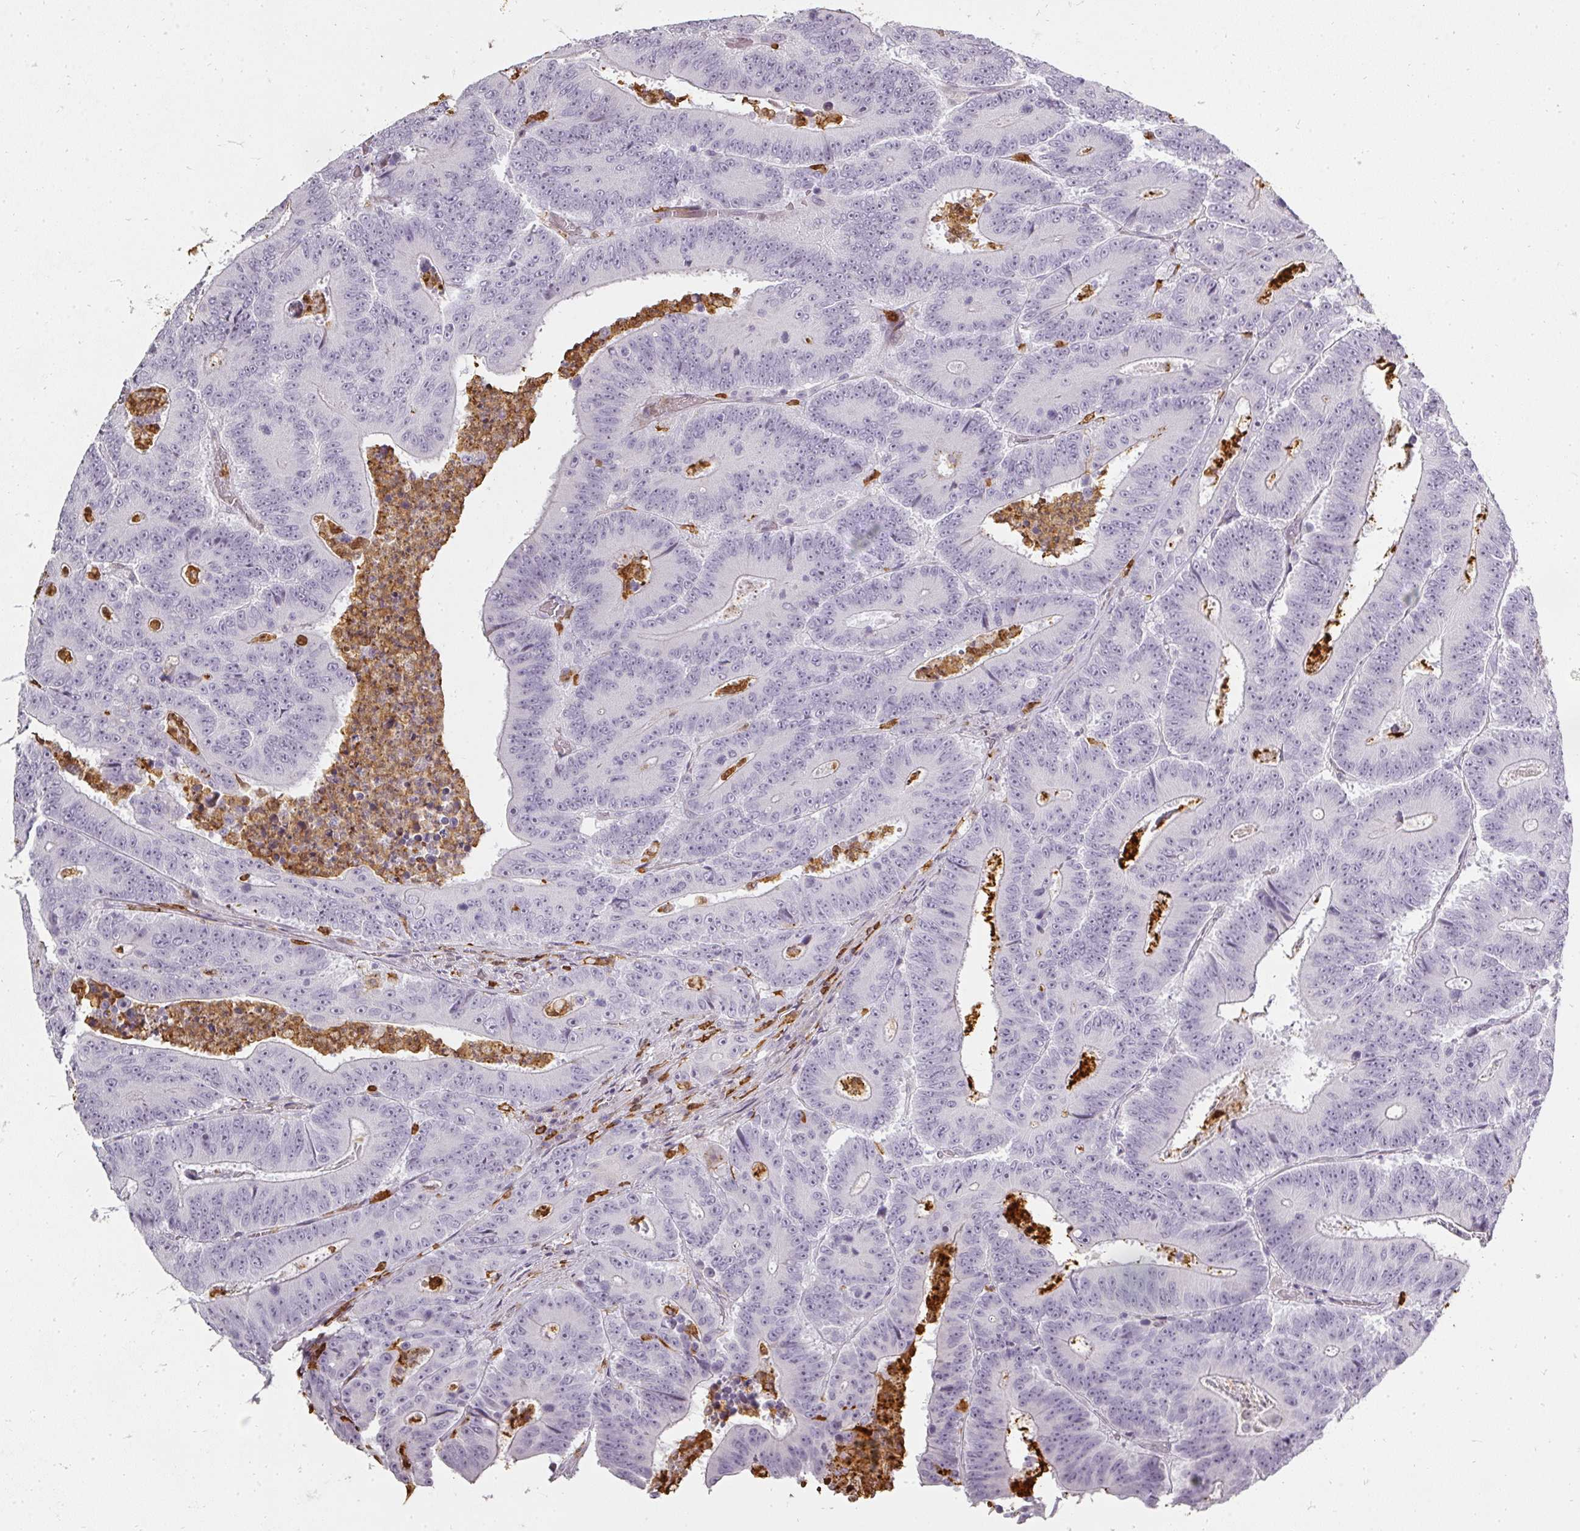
{"staining": {"intensity": "negative", "quantity": "none", "location": "none"}, "tissue": "colorectal cancer", "cell_type": "Tumor cells", "image_type": "cancer", "snomed": [{"axis": "morphology", "description": "Adenocarcinoma, NOS"}, {"axis": "topography", "description": "Colon"}], "caption": "IHC of human adenocarcinoma (colorectal) reveals no expression in tumor cells.", "gene": "BIK", "patient": {"sex": "male", "age": 83}}